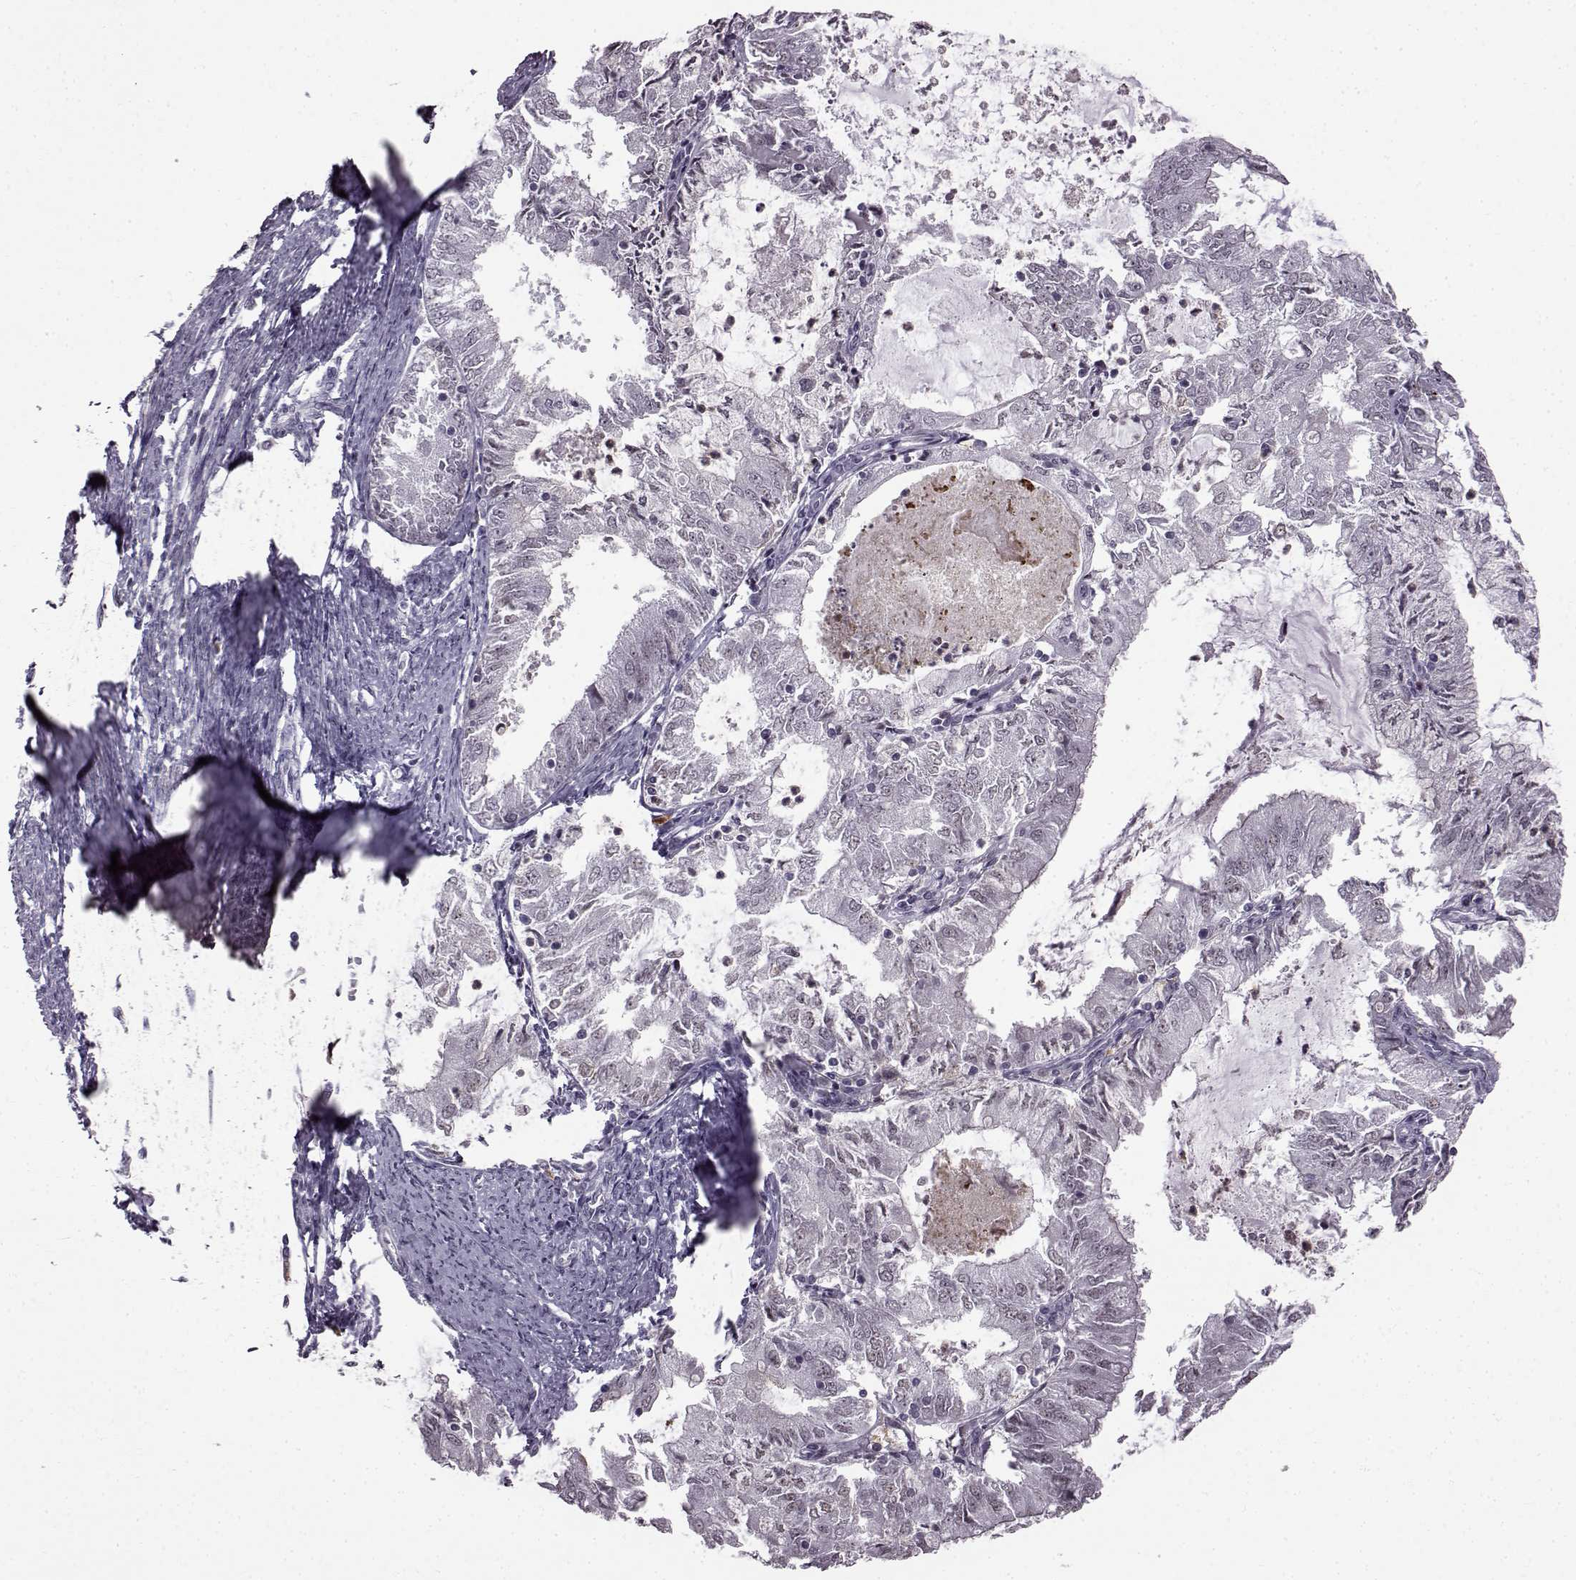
{"staining": {"intensity": "negative", "quantity": "none", "location": "none"}, "tissue": "endometrial cancer", "cell_type": "Tumor cells", "image_type": "cancer", "snomed": [{"axis": "morphology", "description": "Adenocarcinoma, NOS"}, {"axis": "topography", "description": "Endometrium"}], "caption": "Endometrial cancer stained for a protein using immunohistochemistry (IHC) reveals no expression tumor cells.", "gene": "SLC28A2", "patient": {"sex": "female", "age": 57}}